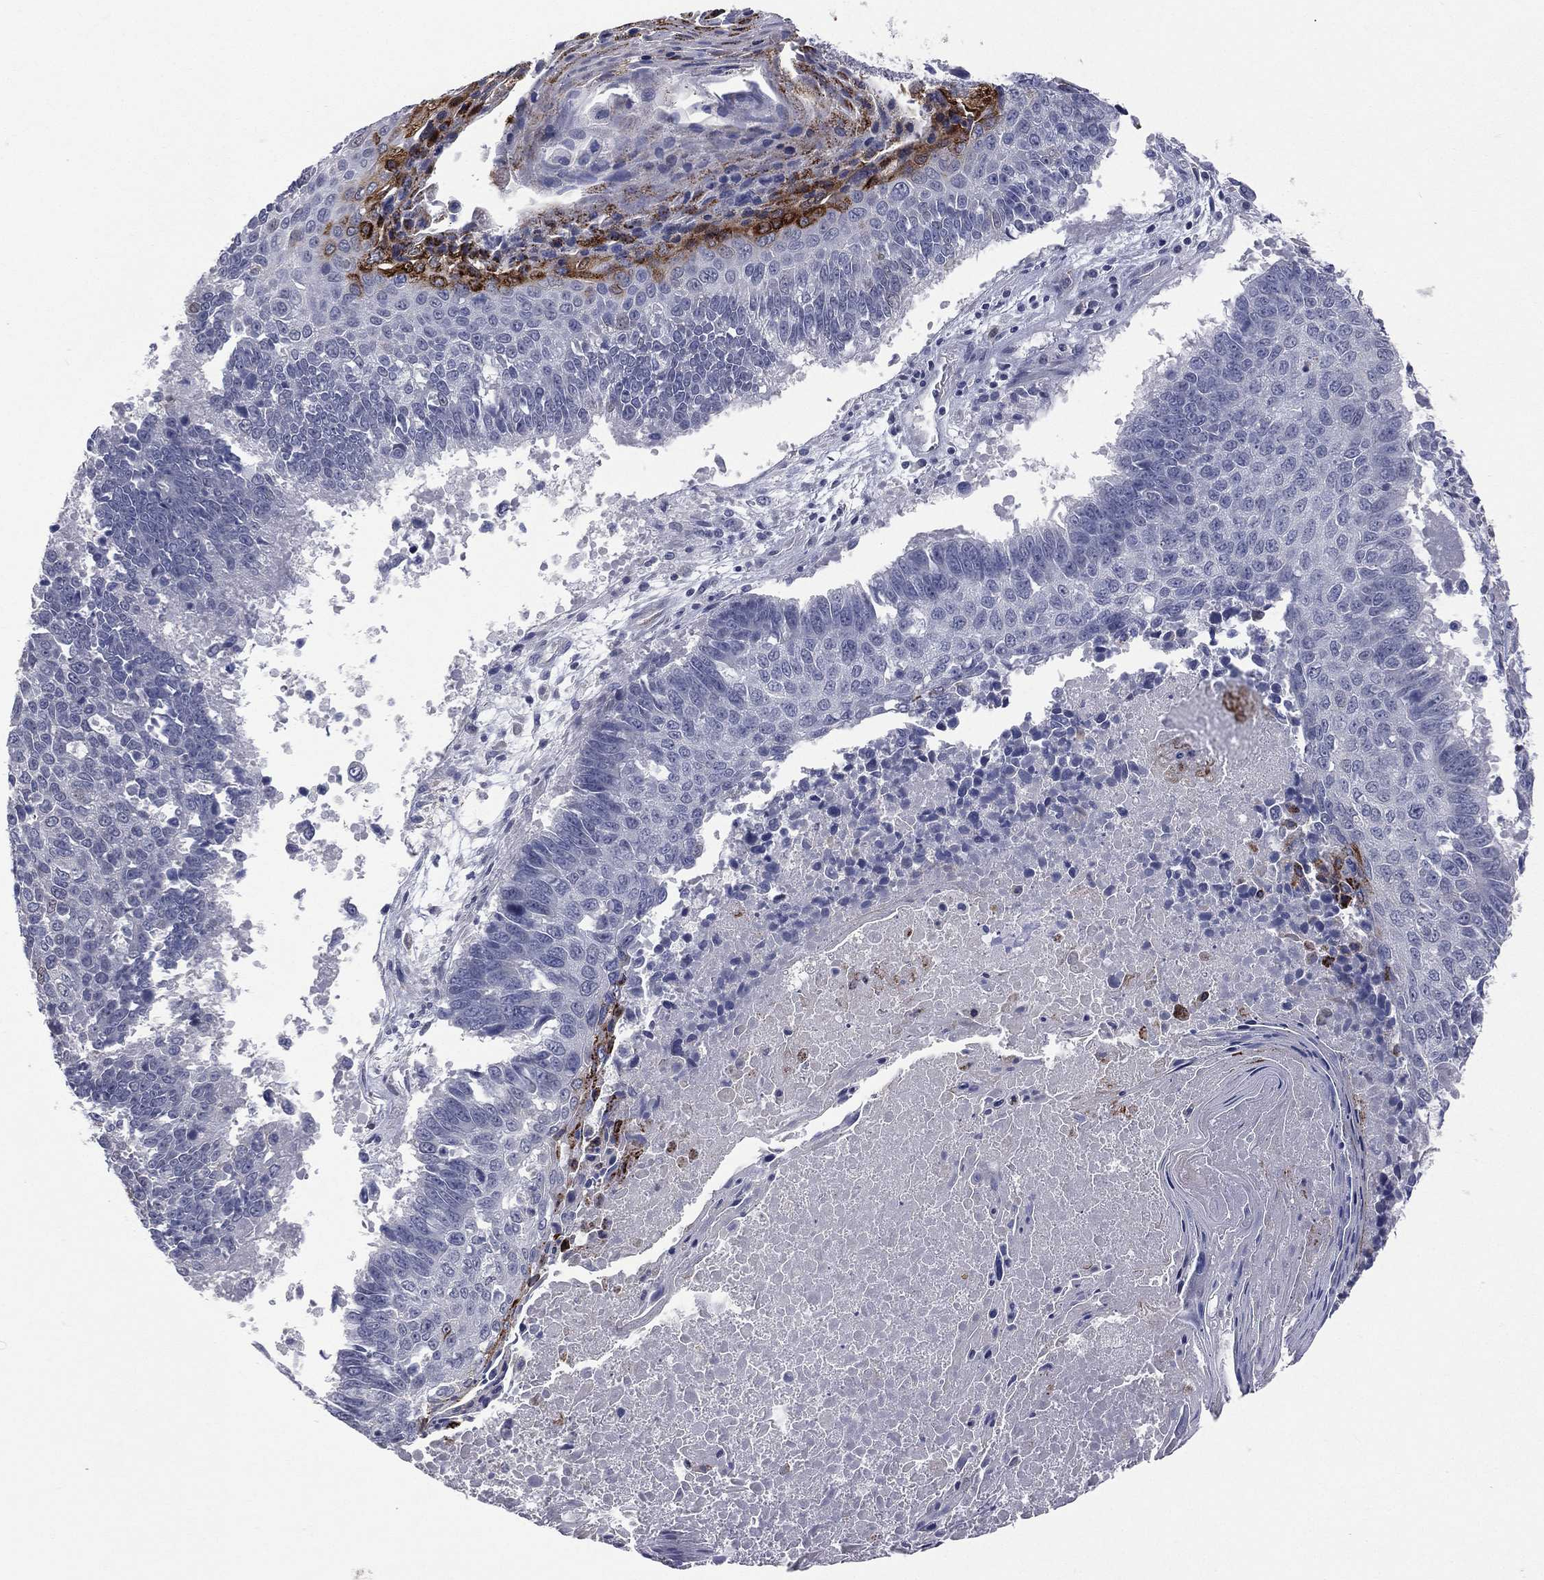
{"staining": {"intensity": "strong", "quantity": "<25%", "location": "cytoplasmic/membranous"}, "tissue": "lung cancer", "cell_type": "Tumor cells", "image_type": "cancer", "snomed": [{"axis": "morphology", "description": "Squamous cell carcinoma, NOS"}, {"axis": "topography", "description": "Lung"}], "caption": "Lung squamous cell carcinoma stained for a protein exhibits strong cytoplasmic/membranous positivity in tumor cells.", "gene": "DMKN", "patient": {"sex": "male", "age": 73}}